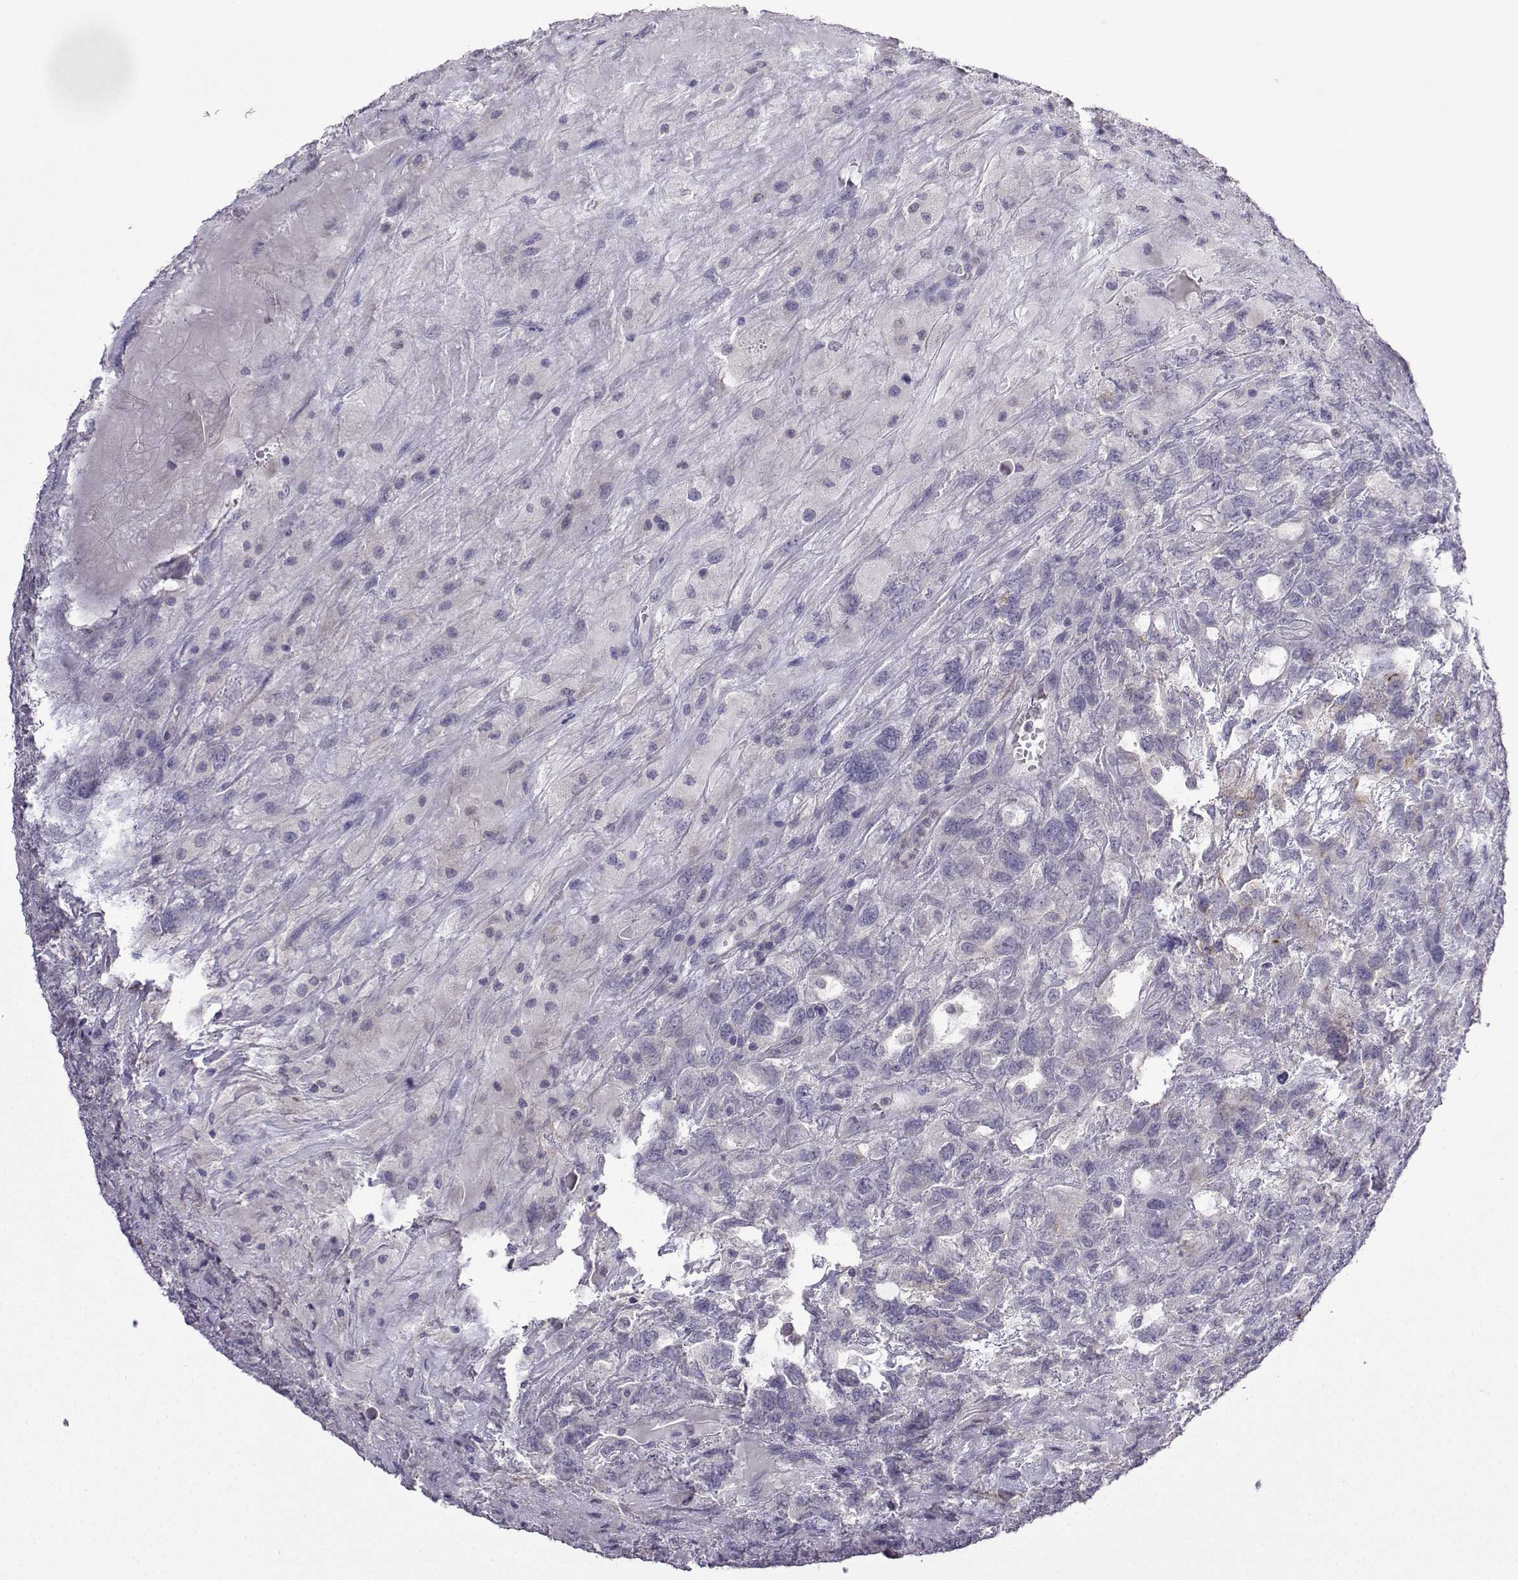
{"staining": {"intensity": "negative", "quantity": "none", "location": "none"}, "tissue": "testis cancer", "cell_type": "Tumor cells", "image_type": "cancer", "snomed": [{"axis": "morphology", "description": "Seminoma, NOS"}, {"axis": "topography", "description": "Testis"}], "caption": "A high-resolution photomicrograph shows IHC staining of testis cancer, which shows no significant positivity in tumor cells. (DAB (3,3'-diaminobenzidine) immunohistochemistry, high magnification).", "gene": "FCAMR", "patient": {"sex": "male", "age": 52}}